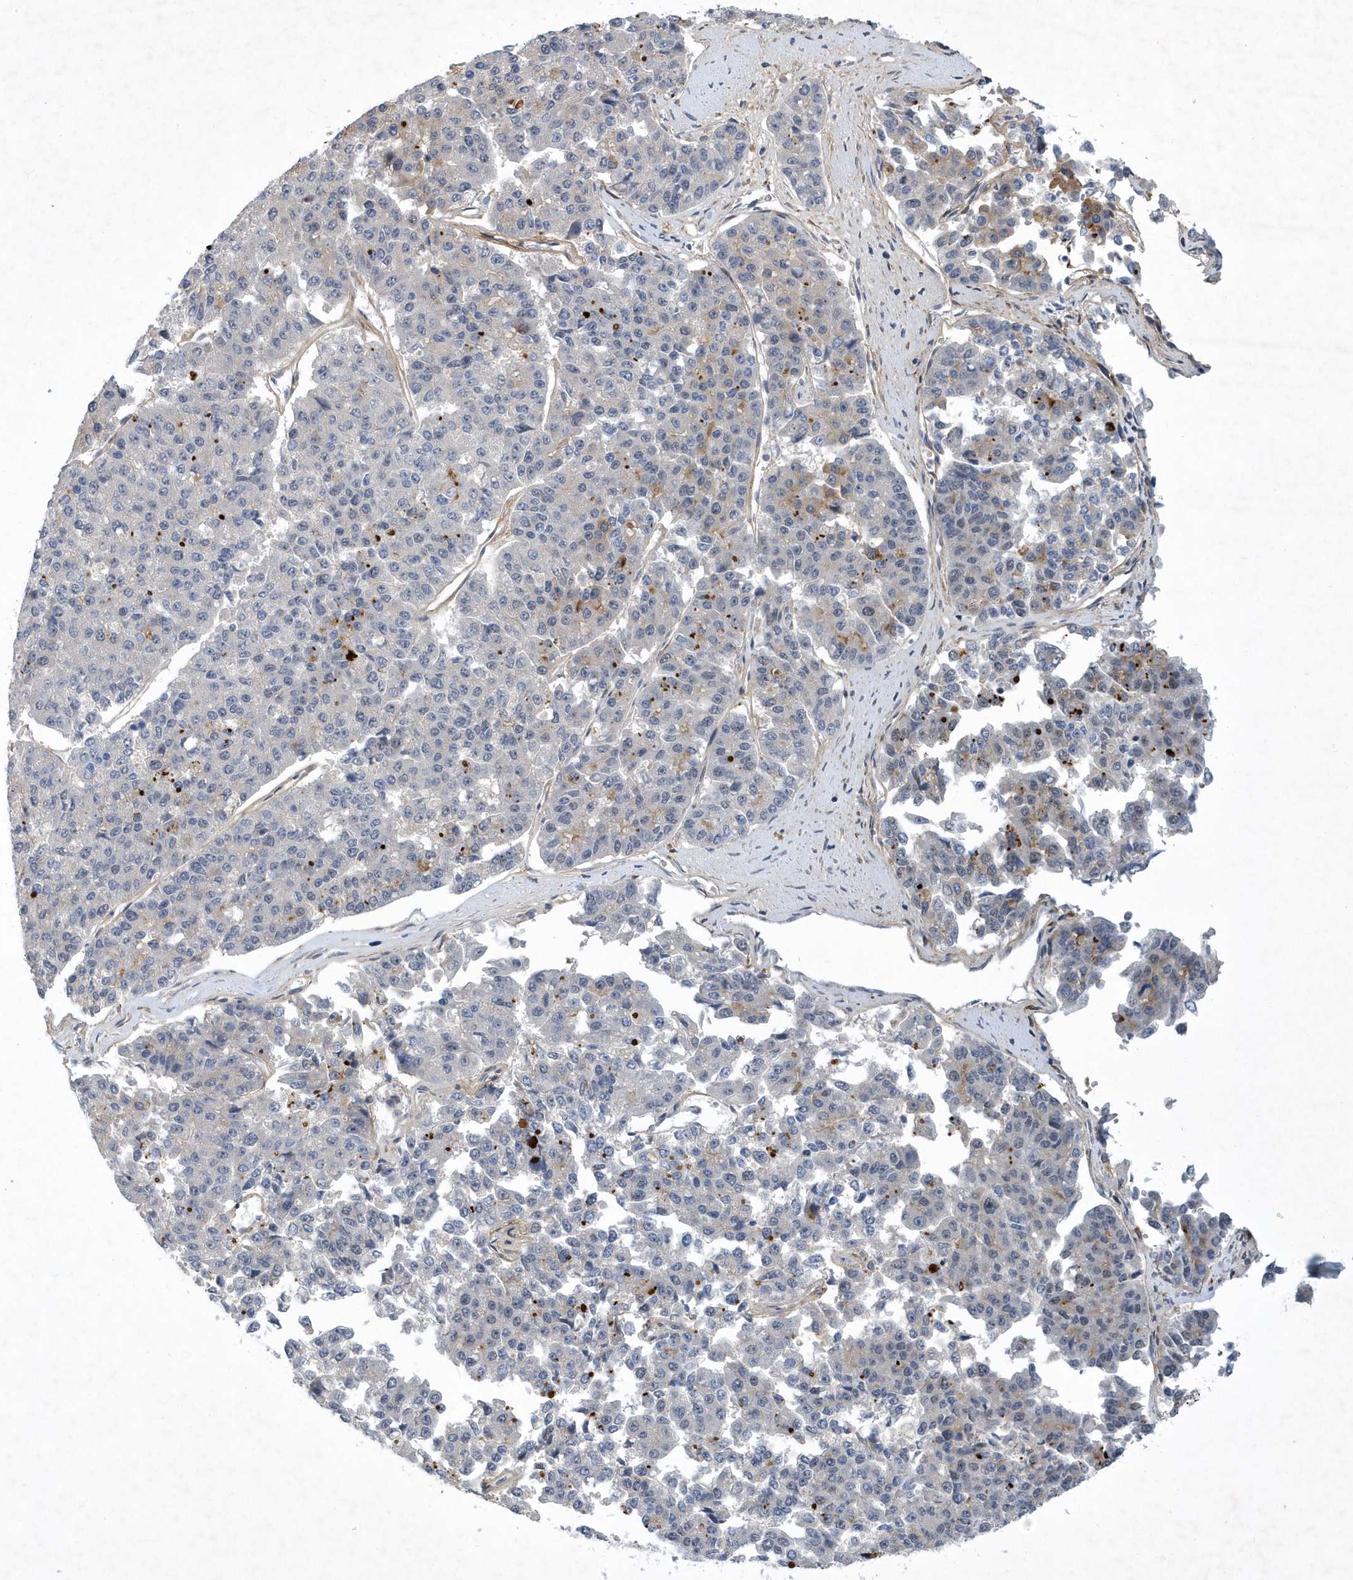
{"staining": {"intensity": "negative", "quantity": "none", "location": "none"}, "tissue": "pancreatic cancer", "cell_type": "Tumor cells", "image_type": "cancer", "snomed": [{"axis": "morphology", "description": "Adenocarcinoma, NOS"}, {"axis": "topography", "description": "Pancreas"}], "caption": "Immunohistochemistry (IHC) of pancreatic adenocarcinoma displays no staining in tumor cells. Brightfield microscopy of immunohistochemistry stained with DAB (brown) and hematoxylin (blue), captured at high magnification.", "gene": "FAM217A", "patient": {"sex": "male", "age": 50}}